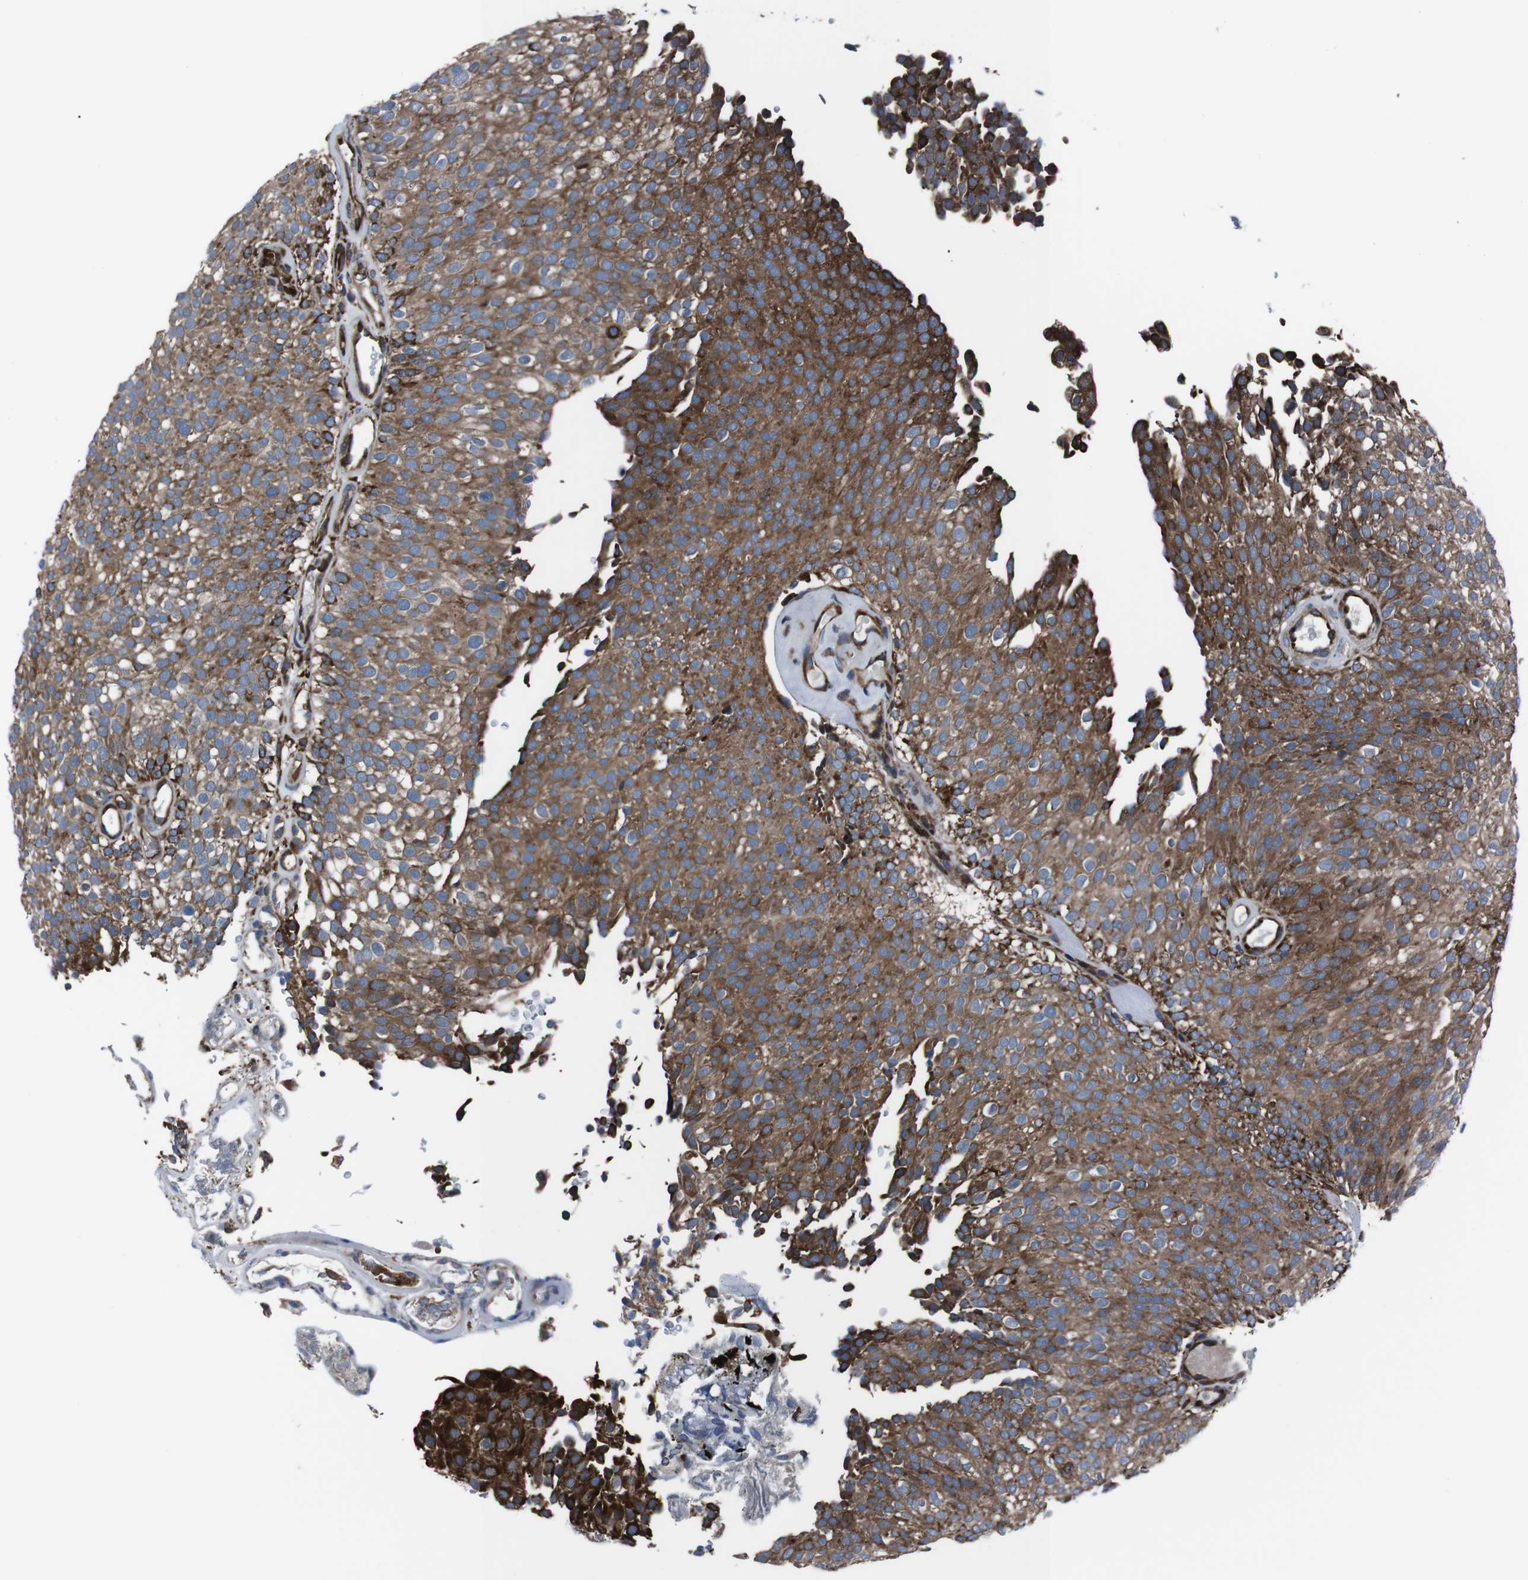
{"staining": {"intensity": "moderate", "quantity": ">75%", "location": "cytoplasmic/membranous"}, "tissue": "urothelial cancer", "cell_type": "Tumor cells", "image_type": "cancer", "snomed": [{"axis": "morphology", "description": "Urothelial carcinoma, Low grade"}, {"axis": "topography", "description": "Urinary bladder"}], "caption": "A histopathology image of low-grade urothelial carcinoma stained for a protein demonstrates moderate cytoplasmic/membranous brown staining in tumor cells. (DAB (3,3'-diaminobenzidine) IHC, brown staining for protein, blue staining for nuclei).", "gene": "EIF4A2", "patient": {"sex": "male", "age": 78}}